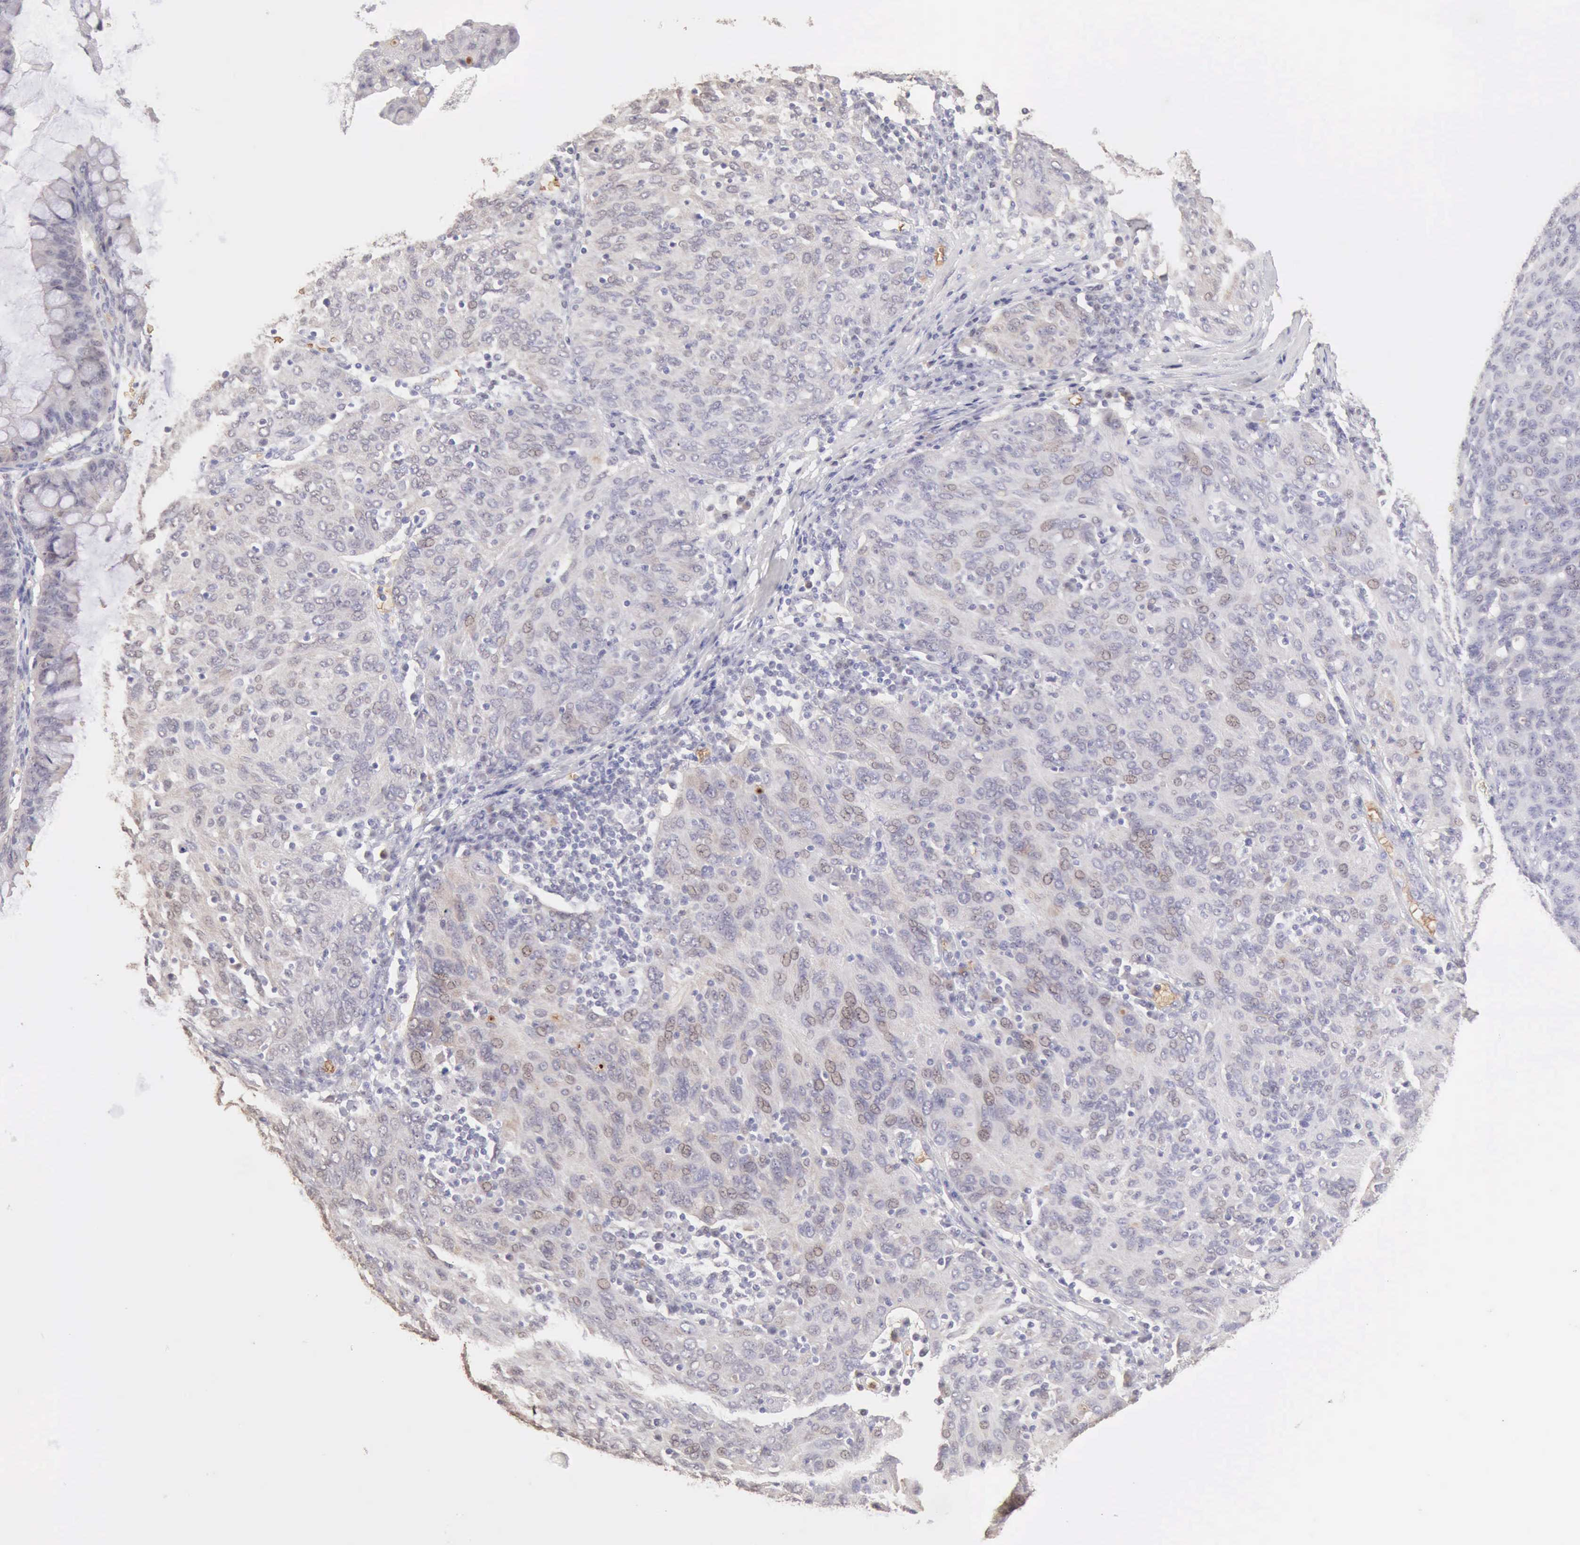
{"staining": {"intensity": "negative", "quantity": "none", "location": "none"}, "tissue": "ovarian cancer", "cell_type": "Tumor cells", "image_type": "cancer", "snomed": [{"axis": "morphology", "description": "Carcinoma, endometroid"}, {"axis": "topography", "description": "Ovary"}], "caption": "Human ovarian cancer (endometroid carcinoma) stained for a protein using IHC exhibits no positivity in tumor cells.", "gene": "CFI", "patient": {"sex": "female", "age": 50}}